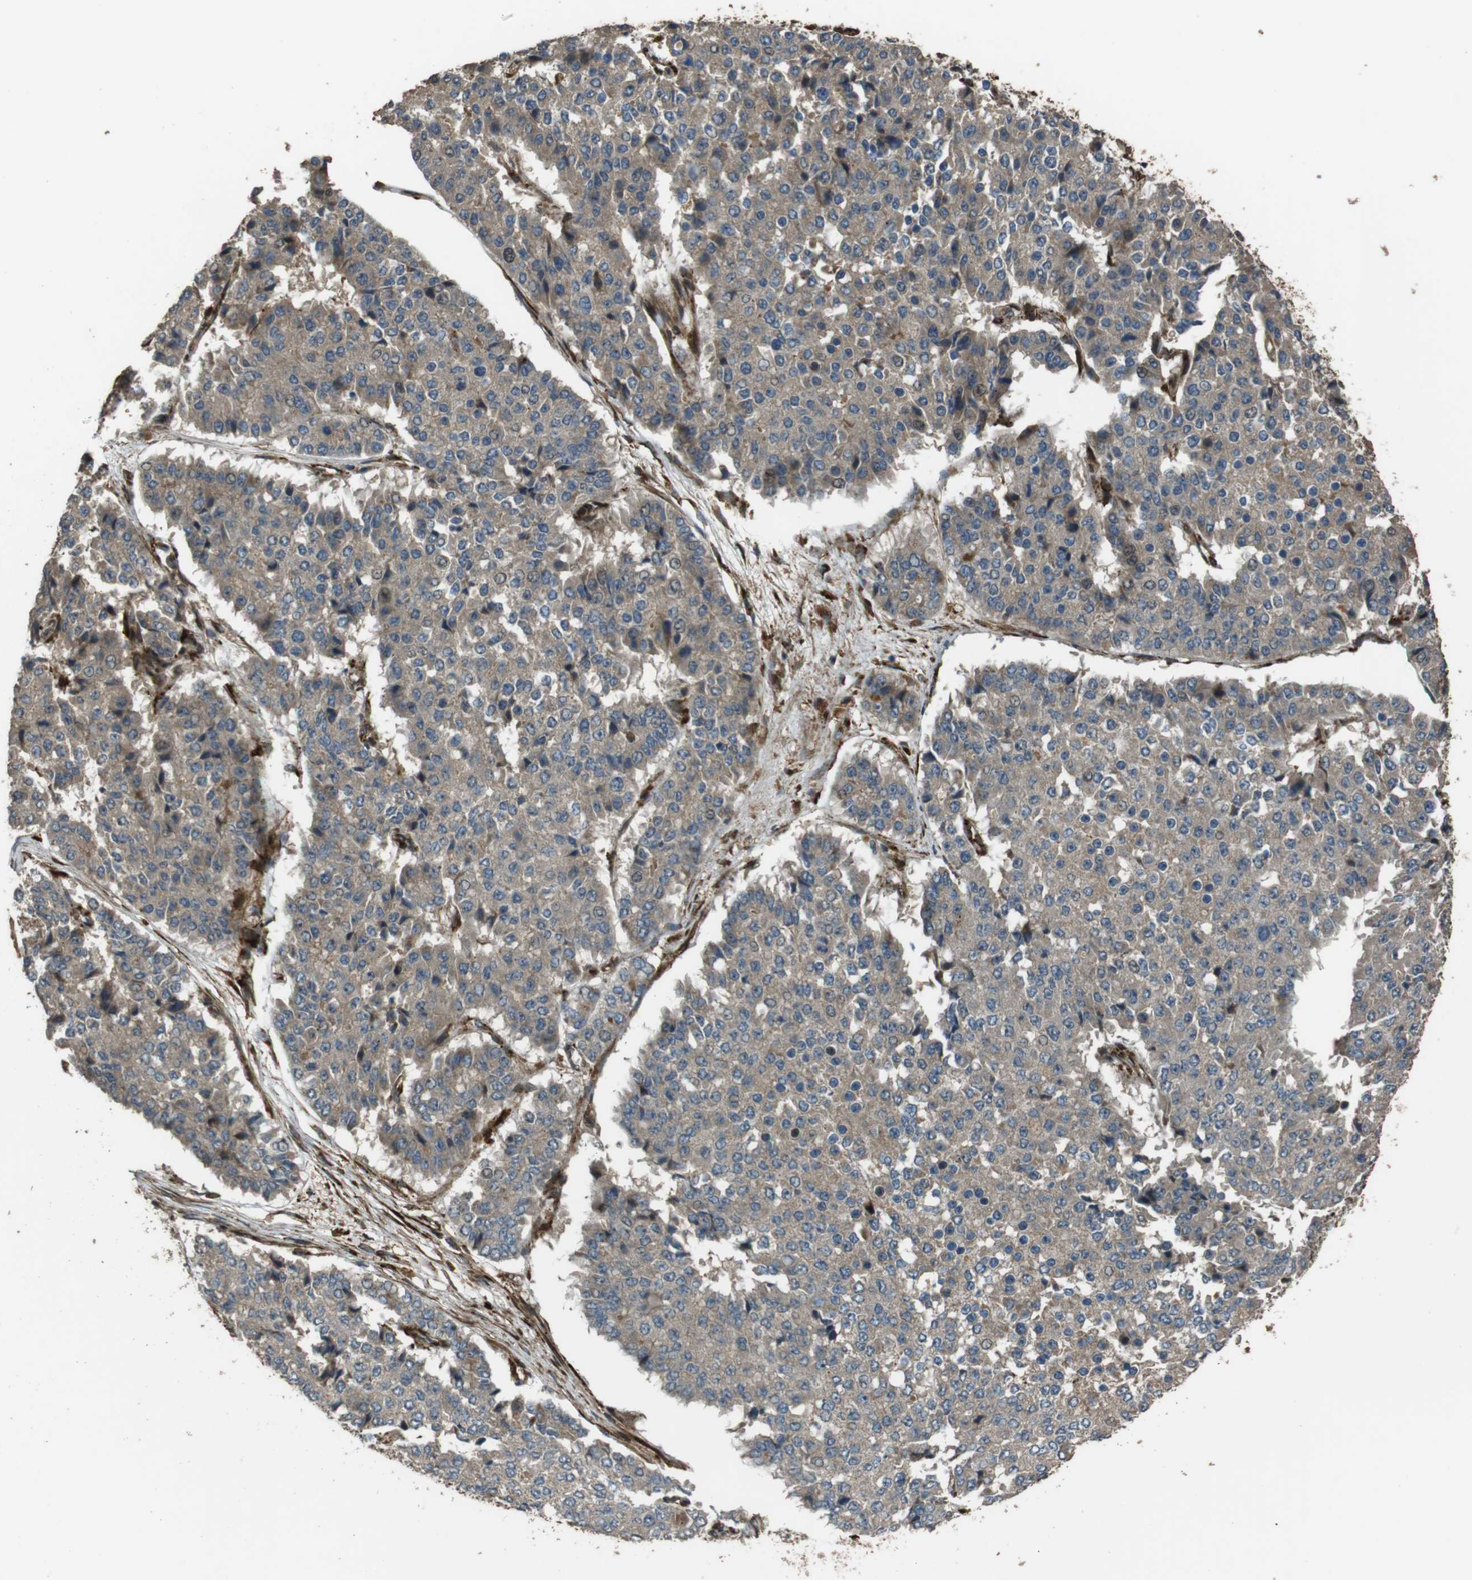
{"staining": {"intensity": "moderate", "quantity": ">75%", "location": "cytoplasmic/membranous"}, "tissue": "pancreatic cancer", "cell_type": "Tumor cells", "image_type": "cancer", "snomed": [{"axis": "morphology", "description": "Adenocarcinoma, NOS"}, {"axis": "topography", "description": "Pancreas"}], "caption": "Immunohistochemical staining of pancreatic adenocarcinoma shows moderate cytoplasmic/membranous protein staining in about >75% of tumor cells.", "gene": "MSRB3", "patient": {"sex": "male", "age": 50}}